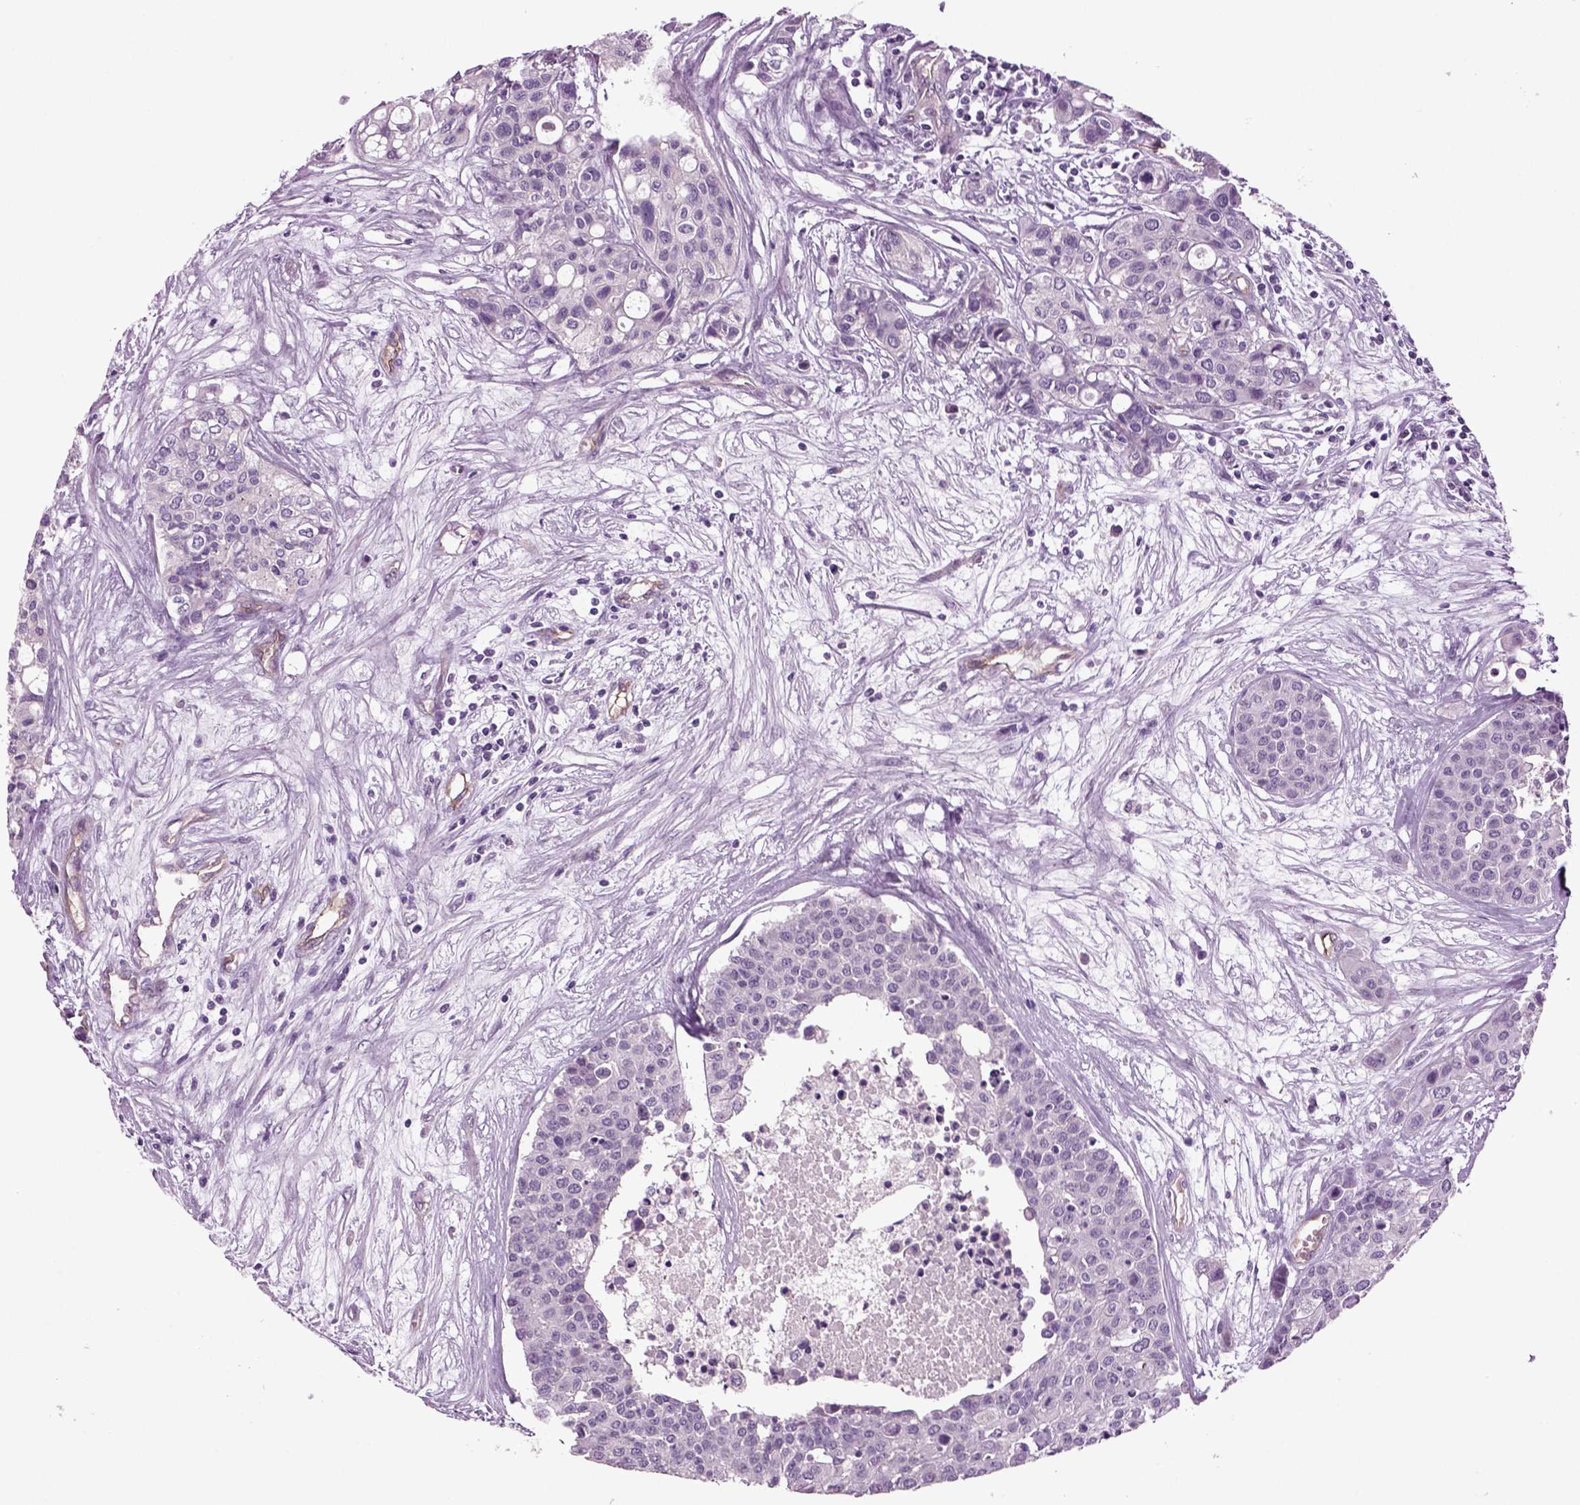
{"staining": {"intensity": "negative", "quantity": "none", "location": "none"}, "tissue": "carcinoid", "cell_type": "Tumor cells", "image_type": "cancer", "snomed": [{"axis": "morphology", "description": "Carcinoid, malignant, NOS"}, {"axis": "topography", "description": "Colon"}], "caption": "Immunohistochemical staining of carcinoid (malignant) demonstrates no significant positivity in tumor cells.", "gene": "COL9A2", "patient": {"sex": "male", "age": 81}}